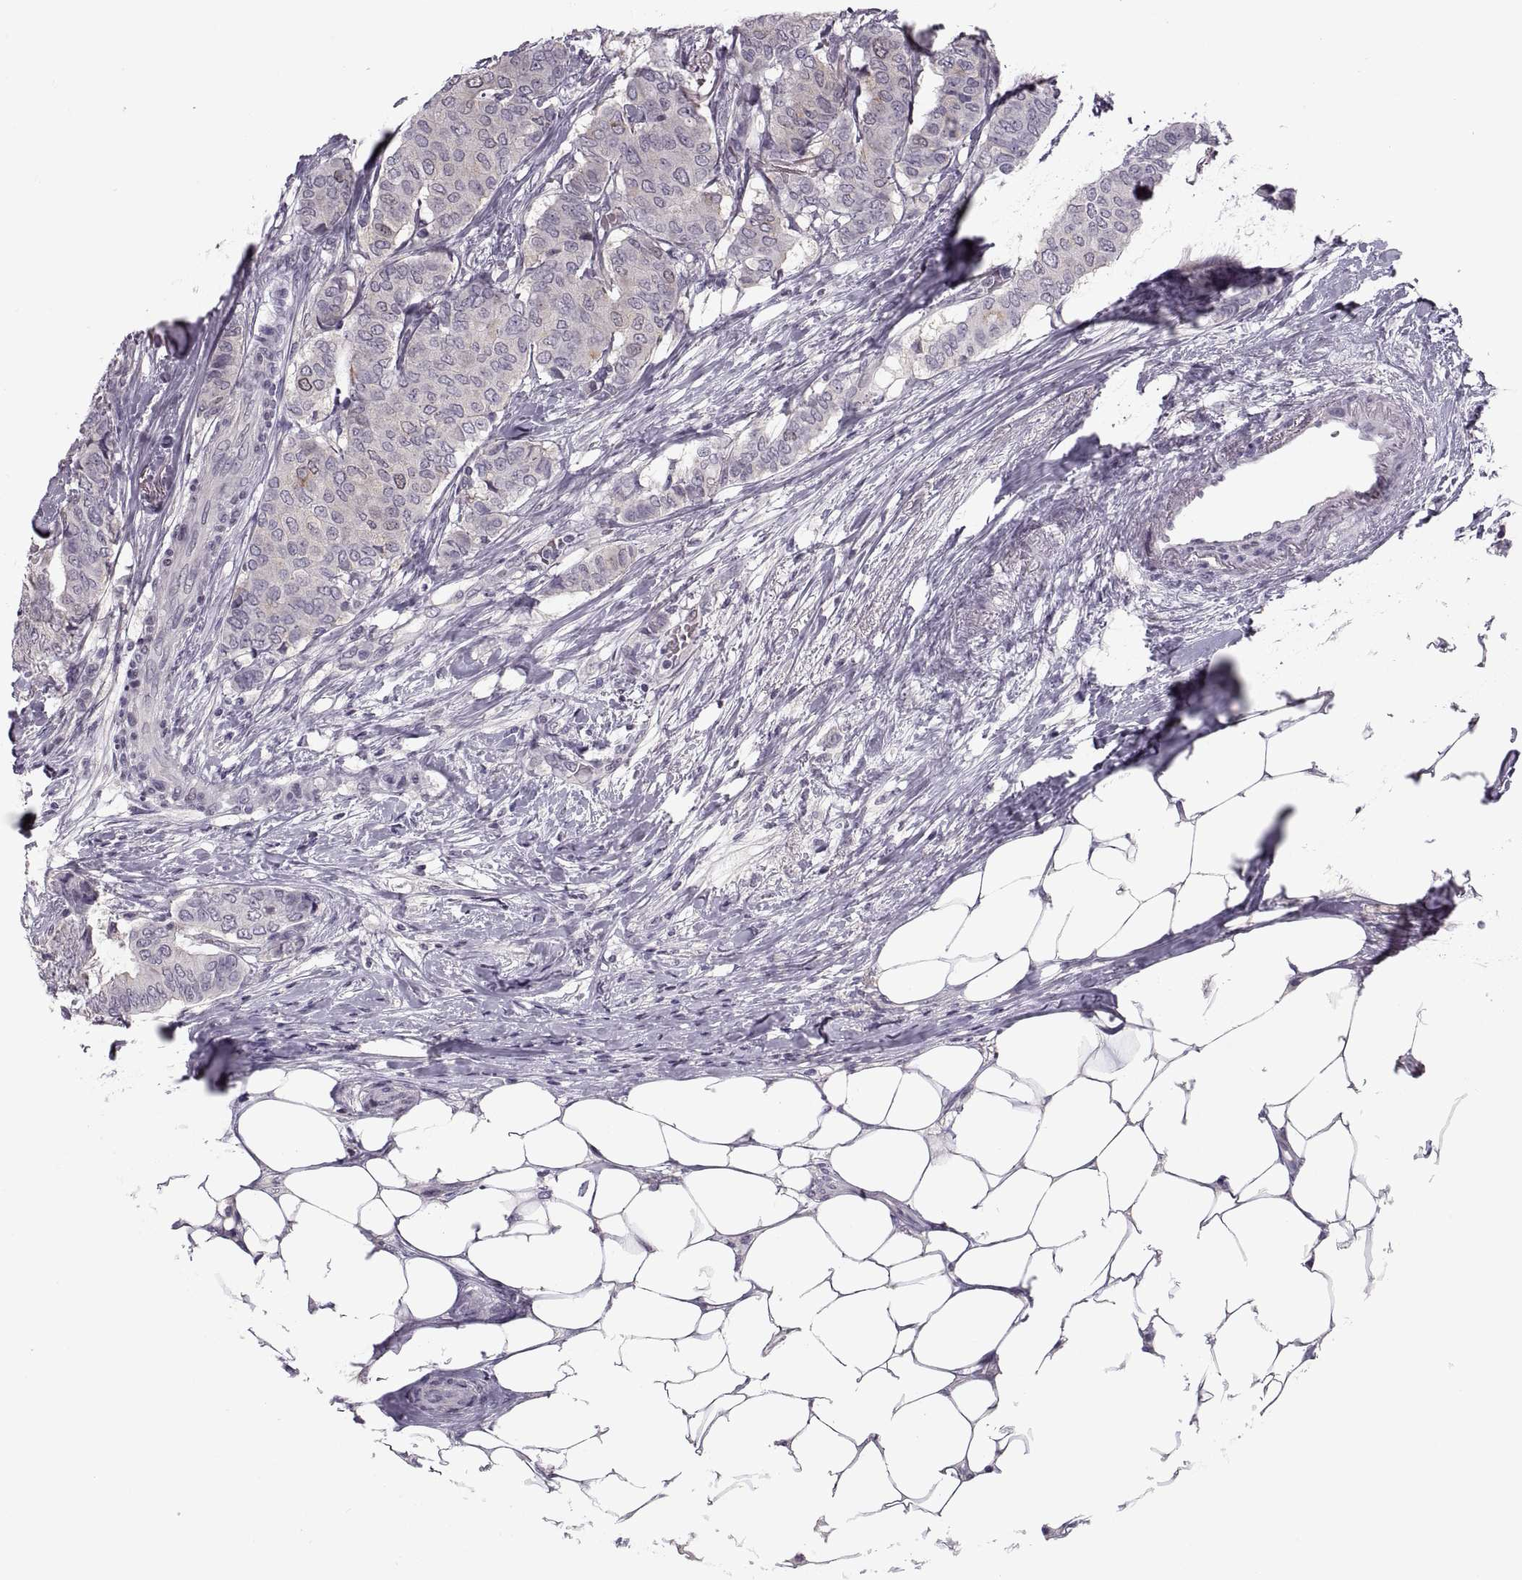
{"staining": {"intensity": "negative", "quantity": "none", "location": "none"}, "tissue": "breast cancer", "cell_type": "Tumor cells", "image_type": "cancer", "snomed": [{"axis": "morphology", "description": "Duct carcinoma"}, {"axis": "topography", "description": "Breast"}], "caption": "A micrograph of human breast invasive ductal carcinoma is negative for staining in tumor cells.", "gene": "CACNA1F", "patient": {"sex": "female", "age": 75}}